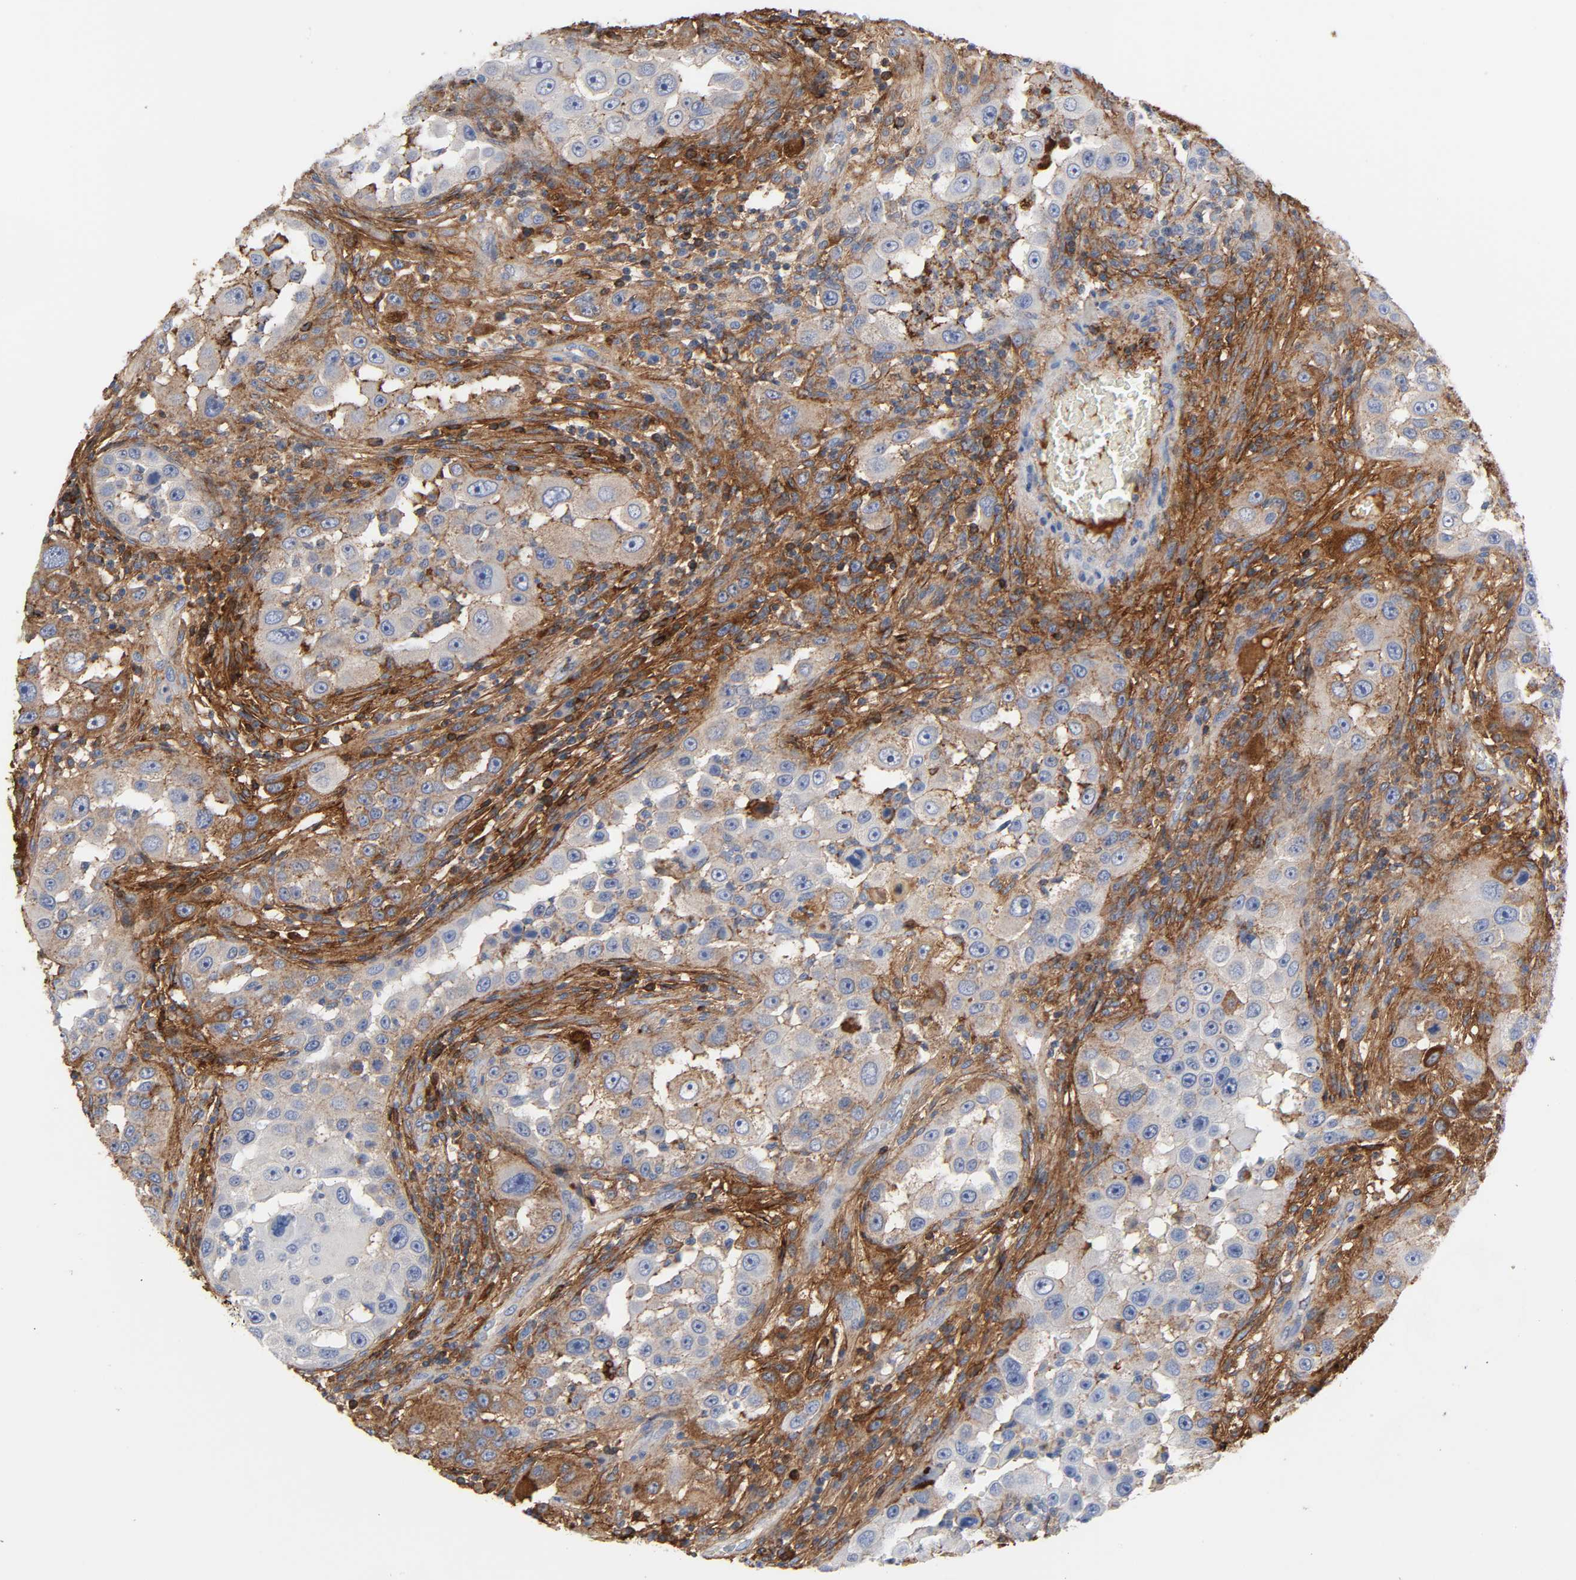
{"staining": {"intensity": "moderate", "quantity": ">75%", "location": "cytoplasmic/membranous"}, "tissue": "head and neck cancer", "cell_type": "Tumor cells", "image_type": "cancer", "snomed": [{"axis": "morphology", "description": "Carcinoma, NOS"}, {"axis": "topography", "description": "Head-Neck"}], "caption": "This is a histology image of IHC staining of head and neck carcinoma, which shows moderate expression in the cytoplasmic/membranous of tumor cells.", "gene": "FBLN1", "patient": {"sex": "male", "age": 87}}